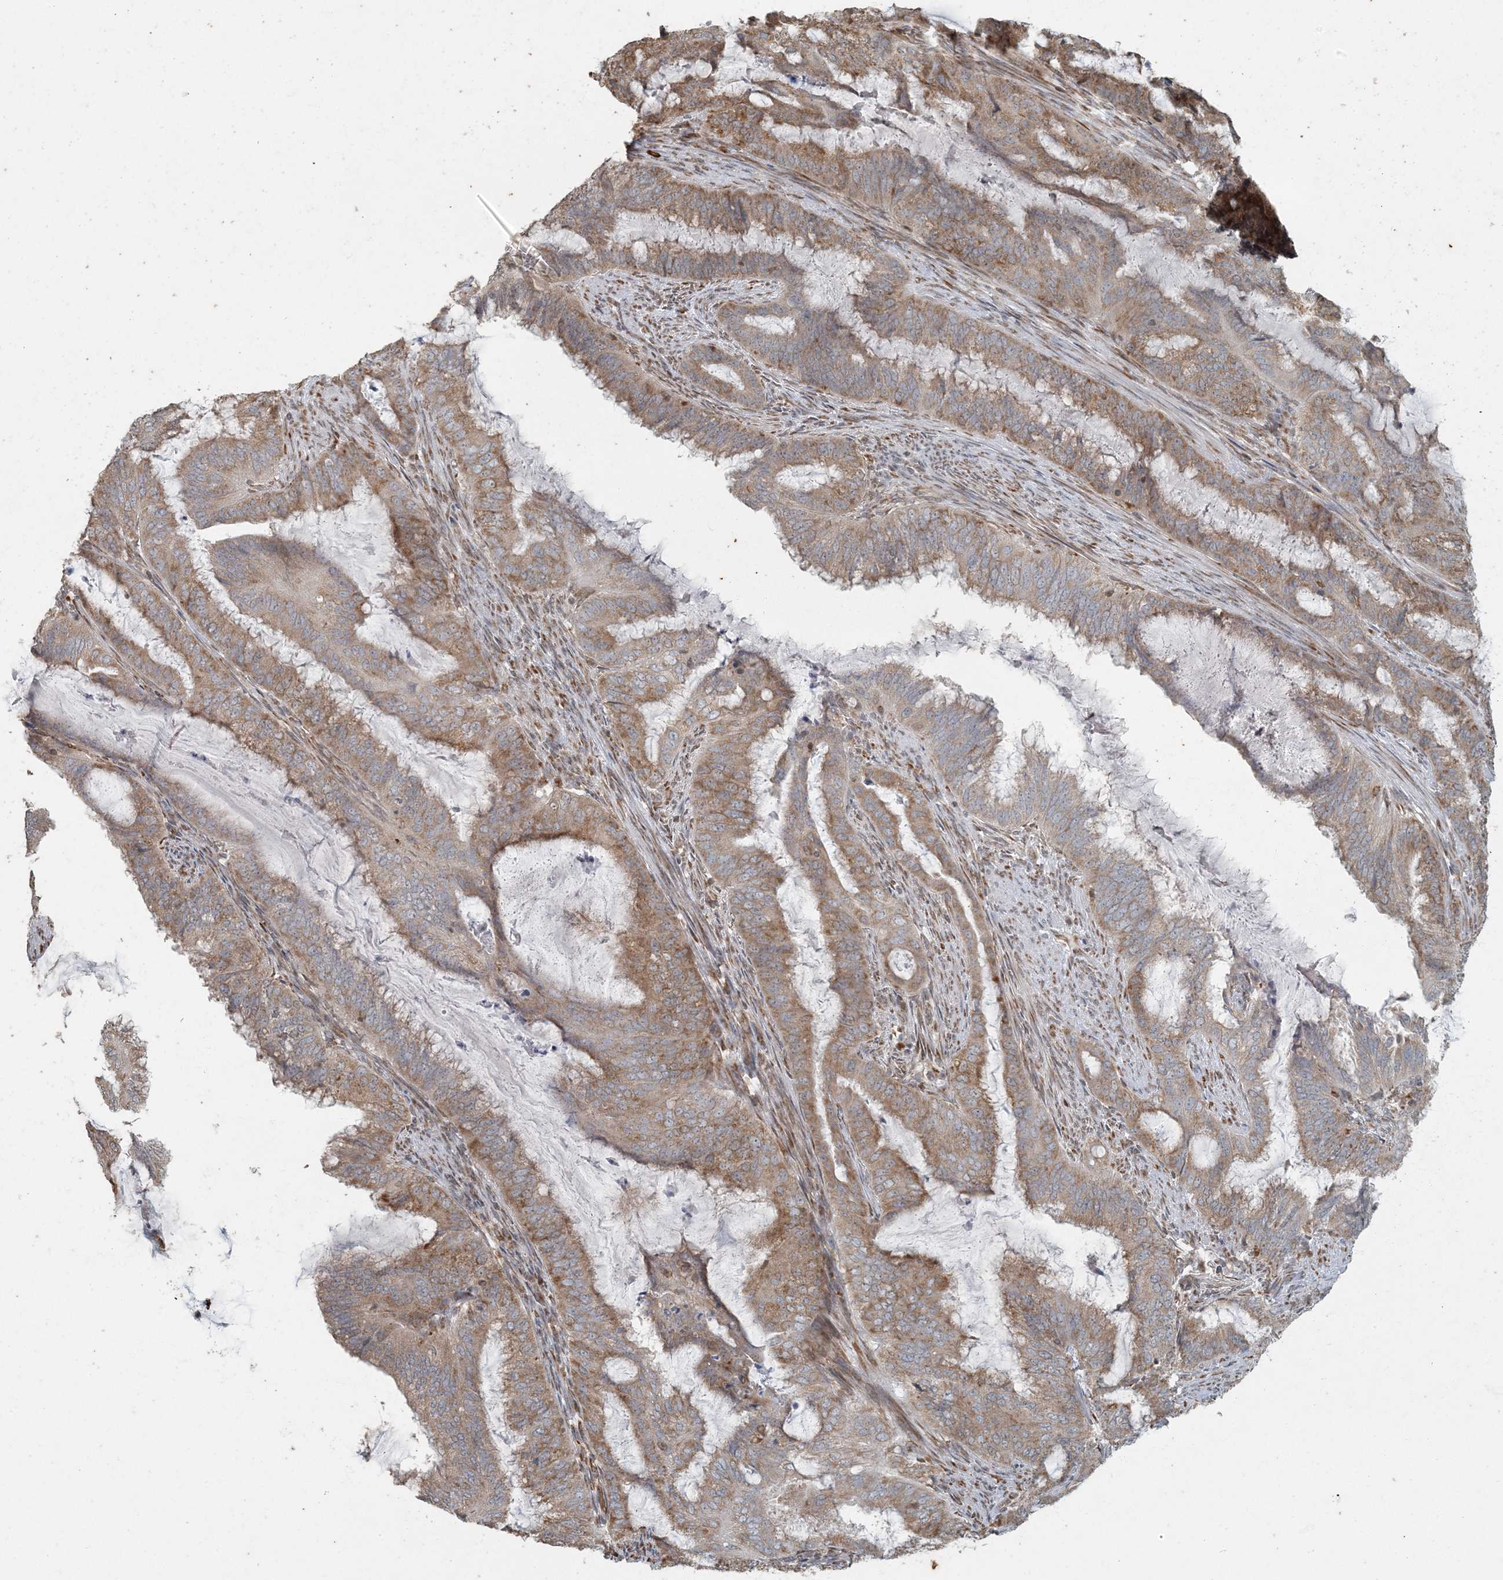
{"staining": {"intensity": "moderate", "quantity": ">75%", "location": "cytoplasmic/membranous"}, "tissue": "endometrial cancer", "cell_type": "Tumor cells", "image_type": "cancer", "snomed": [{"axis": "morphology", "description": "Adenocarcinoma, NOS"}, {"axis": "topography", "description": "Endometrium"}], "caption": "A histopathology image of human endometrial adenocarcinoma stained for a protein exhibits moderate cytoplasmic/membranous brown staining in tumor cells.", "gene": "AK9", "patient": {"sex": "female", "age": 51}}